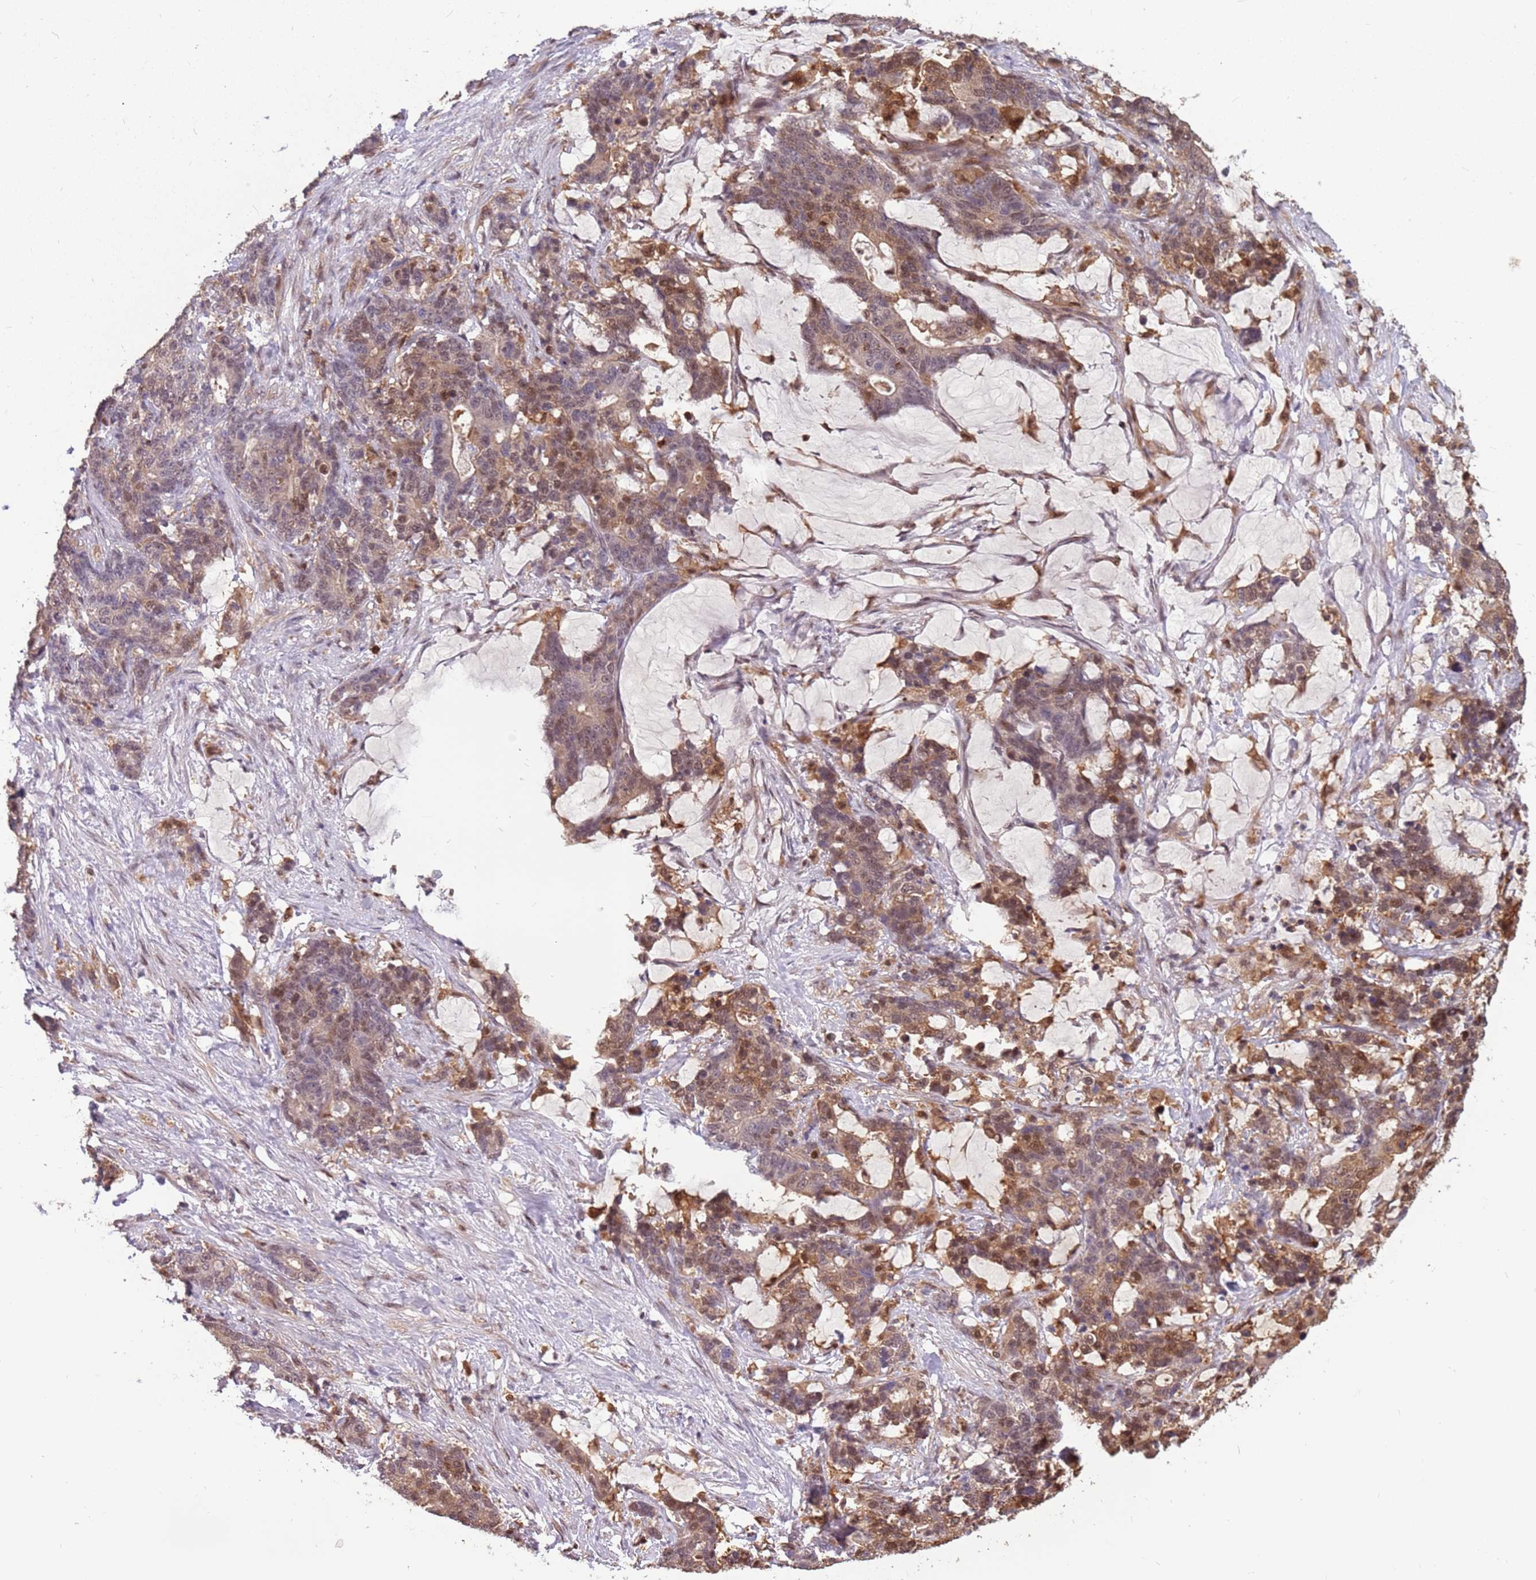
{"staining": {"intensity": "moderate", "quantity": "25%-75%", "location": "cytoplasmic/membranous,nuclear"}, "tissue": "stomach cancer", "cell_type": "Tumor cells", "image_type": "cancer", "snomed": [{"axis": "morphology", "description": "Normal tissue, NOS"}, {"axis": "morphology", "description": "Adenocarcinoma, NOS"}, {"axis": "topography", "description": "Stomach"}], "caption": "This is an image of immunohistochemistry staining of stomach cancer (adenocarcinoma), which shows moderate expression in the cytoplasmic/membranous and nuclear of tumor cells.", "gene": "GBP2", "patient": {"sex": "female", "age": 64}}